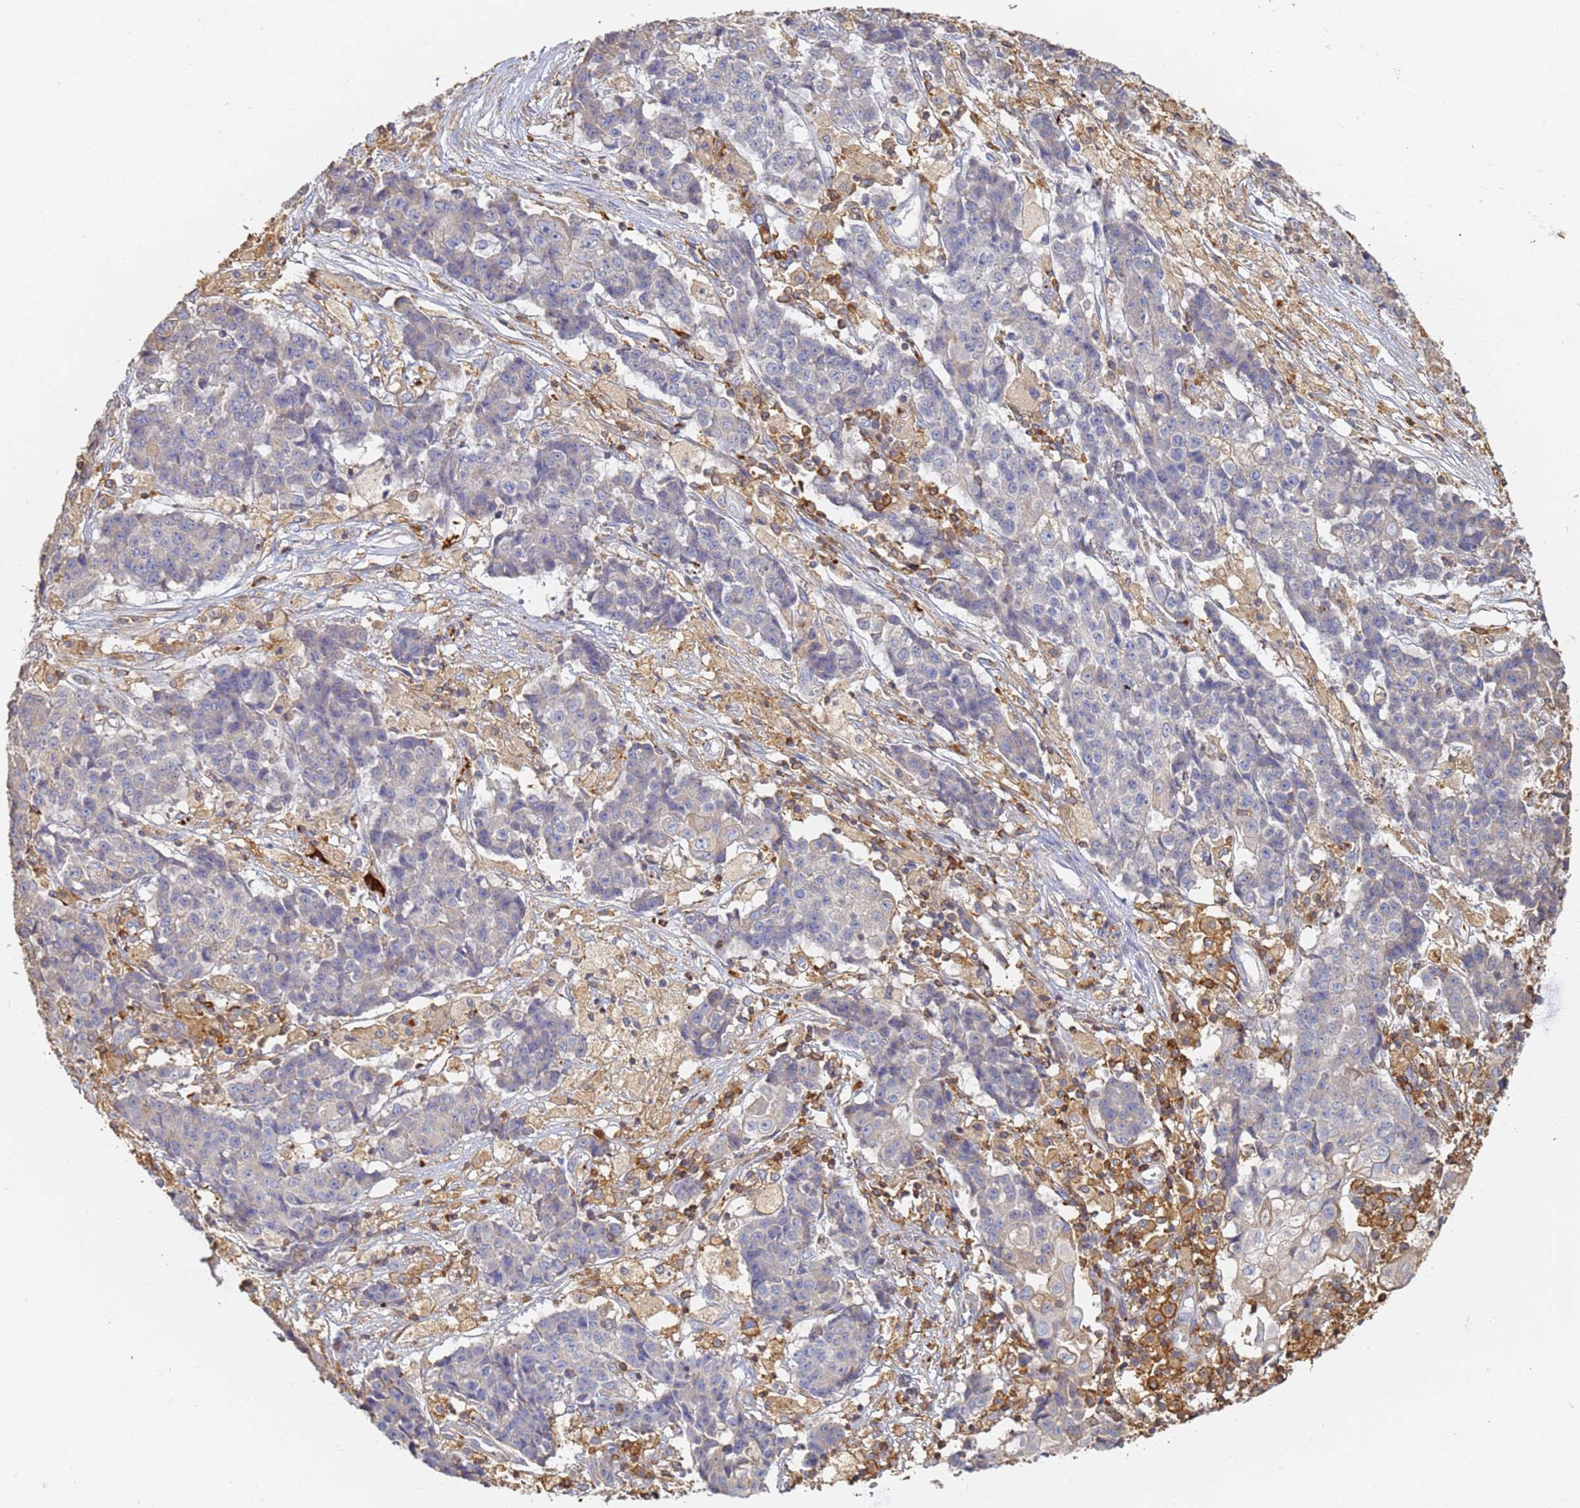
{"staining": {"intensity": "negative", "quantity": "none", "location": "none"}, "tissue": "ovarian cancer", "cell_type": "Tumor cells", "image_type": "cancer", "snomed": [{"axis": "morphology", "description": "Carcinoma, endometroid"}, {"axis": "topography", "description": "Ovary"}], "caption": "Ovarian cancer (endometroid carcinoma) was stained to show a protein in brown. There is no significant expression in tumor cells.", "gene": "BIN2", "patient": {"sex": "female", "age": 42}}